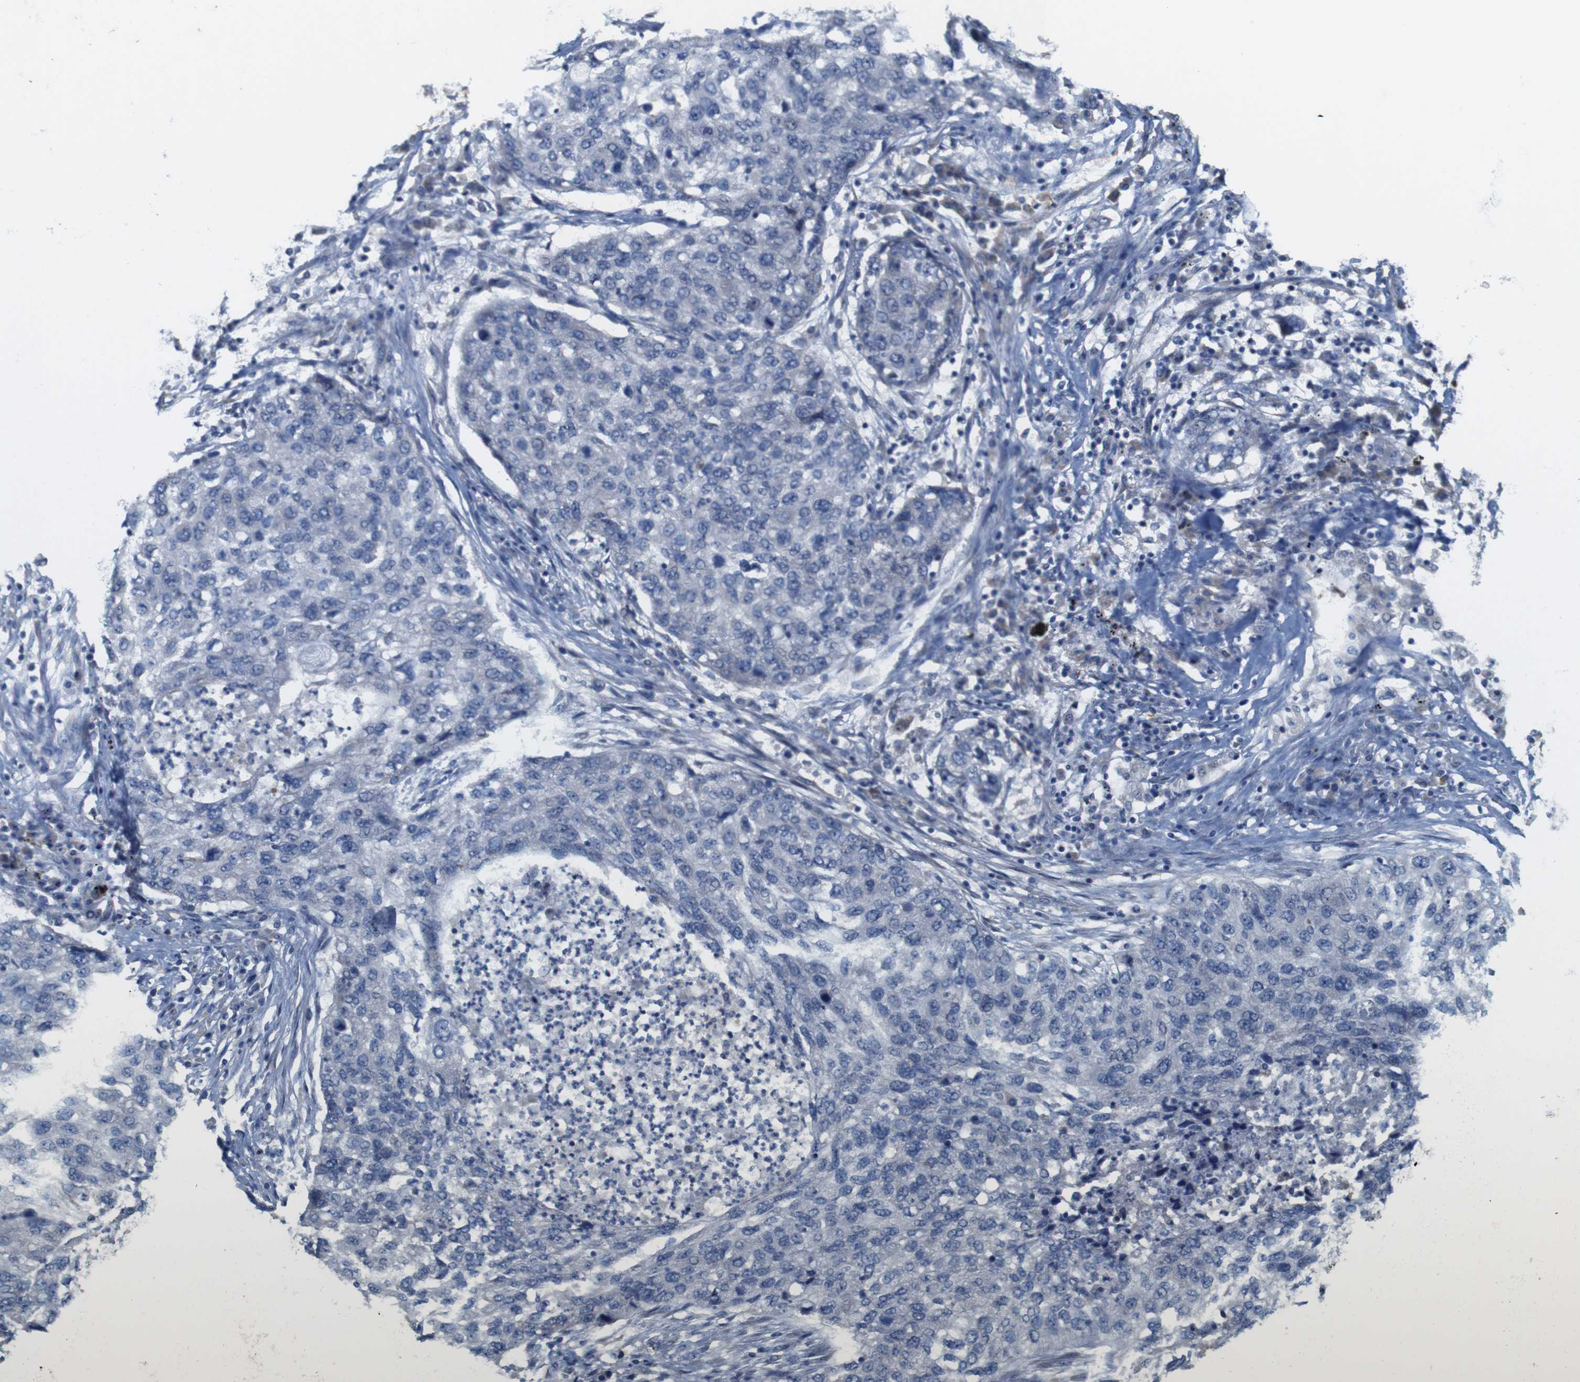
{"staining": {"intensity": "negative", "quantity": "none", "location": "none"}, "tissue": "lung cancer", "cell_type": "Tumor cells", "image_type": "cancer", "snomed": [{"axis": "morphology", "description": "Squamous cell carcinoma, NOS"}, {"axis": "topography", "description": "Lung"}], "caption": "Immunohistochemical staining of human squamous cell carcinoma (lung) displays no significant positivity in tumor cells. Nuclei are stained in blue.", "gene": "MYEOV", "patient": {"sex": "female", "age": 63}}